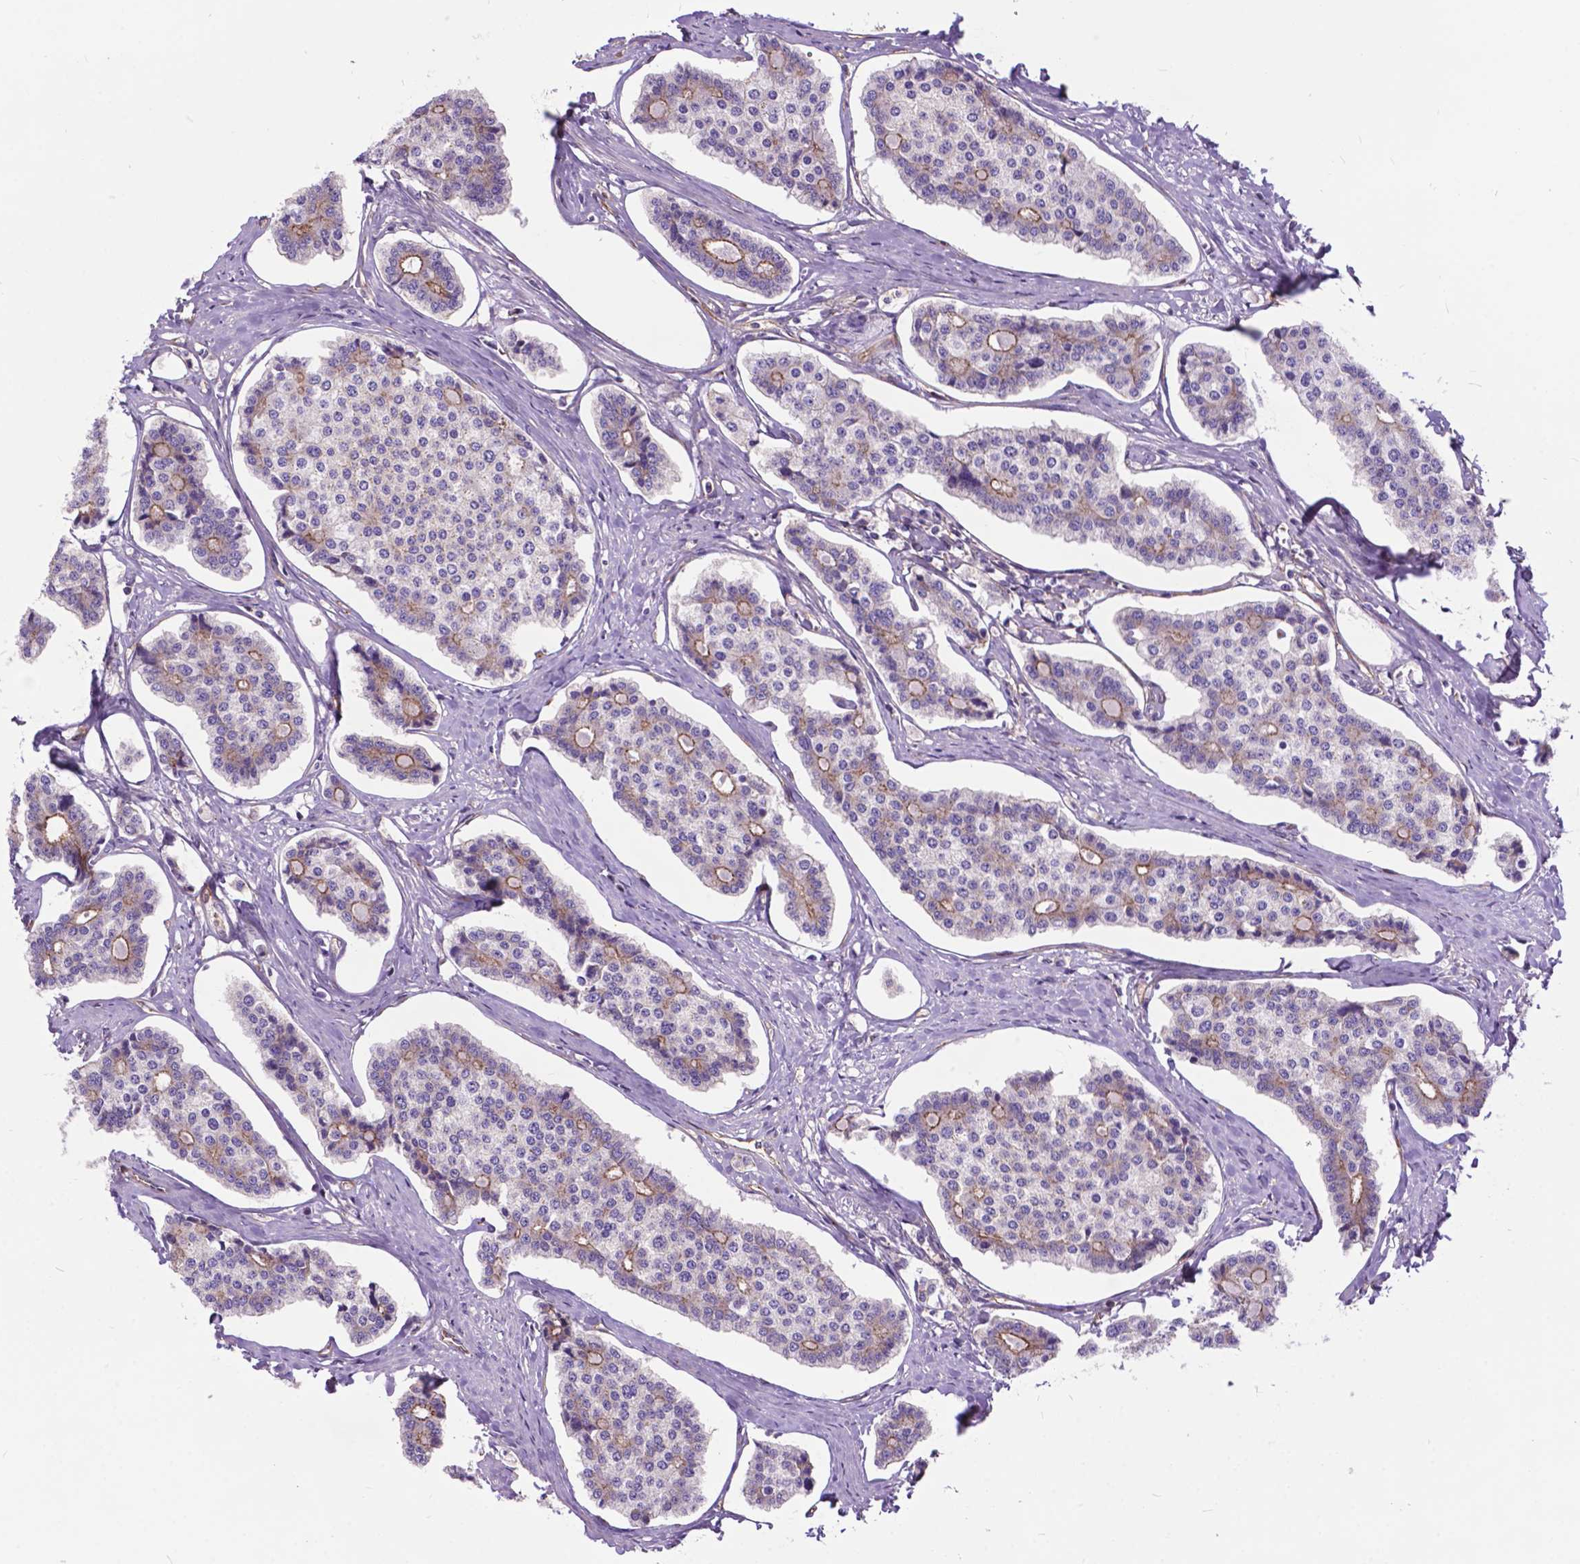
{"staining": {"intensity": "moderate", "quantity": "<25%", "location": "cytoplasmic/membranous"}, "tissue": "carcinoid", "cell_type": "Tumor cells", "image_type": "cancer", "snomed": [{"axis": "morphology", "description": "Carcinoid, malignant, NOS"}, {"axis": "topography", "description": "Small intestine"}], "caption": "This histopathology image reveals immunohistochemistry staining of human carcinoid, with low moderate cytoplasmic/membranous positivity in approximately <25% of tumor cells.", "gene": "FLT4", "patient": {"sex": "female", "age": 65}}